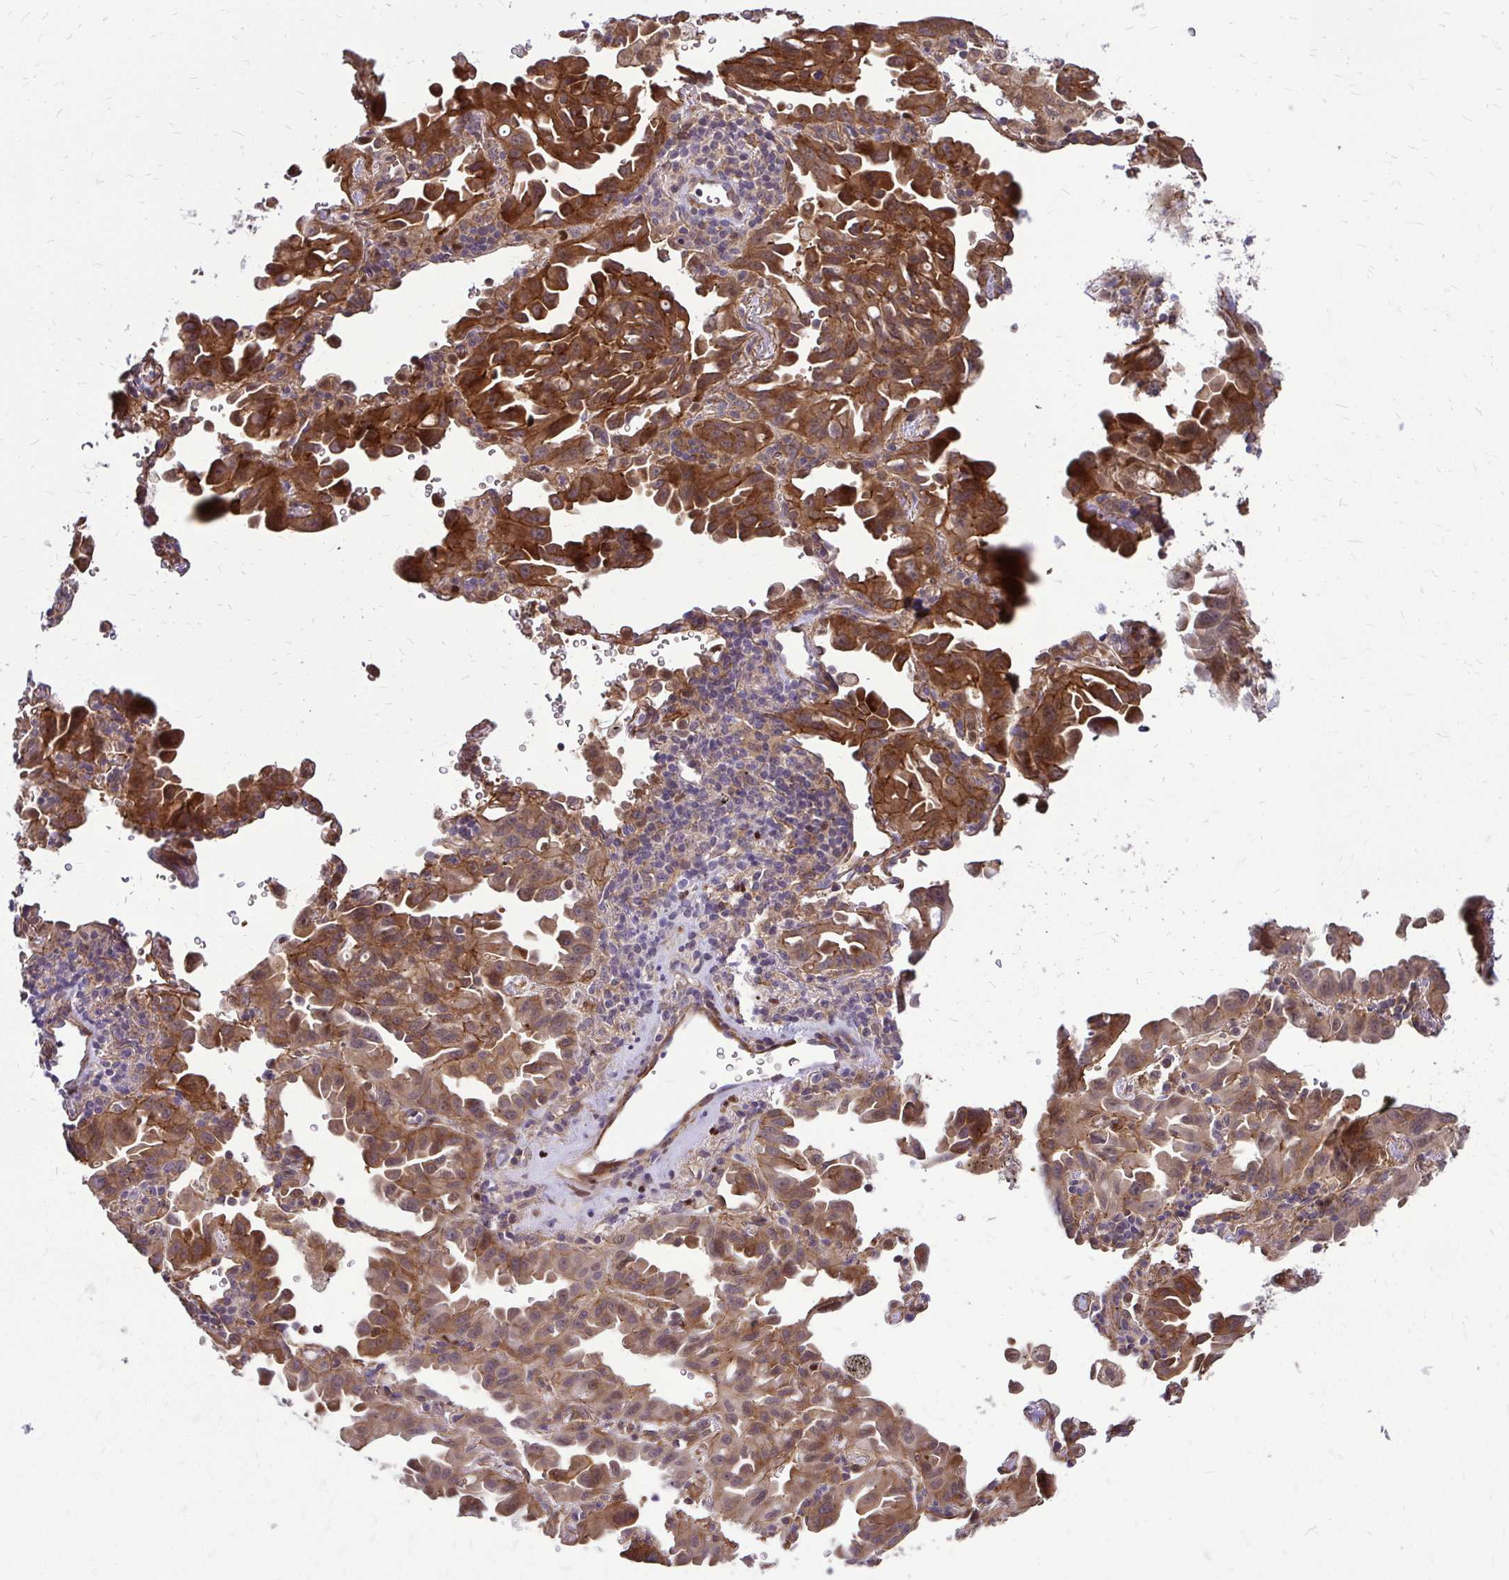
{"staining": {"intensity": "strong", "quantity": ">75%", "location": "cytoplasmic/membranous,nuclear"}, "tissue": "lung cancer", "cell_type": "Tumor cells", "image_type": "cancer", "snomed": [{"axis": "morphology", "description": "Adenocarcinoma, NOS"}, {"axis": "topography", "description": "Lung"}], "caption": "Protein staining reveals strong cytoplasmic/membranous and nuclear positivity in about >75% of tumor cells in adenocarcinoma (lung).", "gene": "TRIP6", "patient": {"sex": "male", "age": 68}}